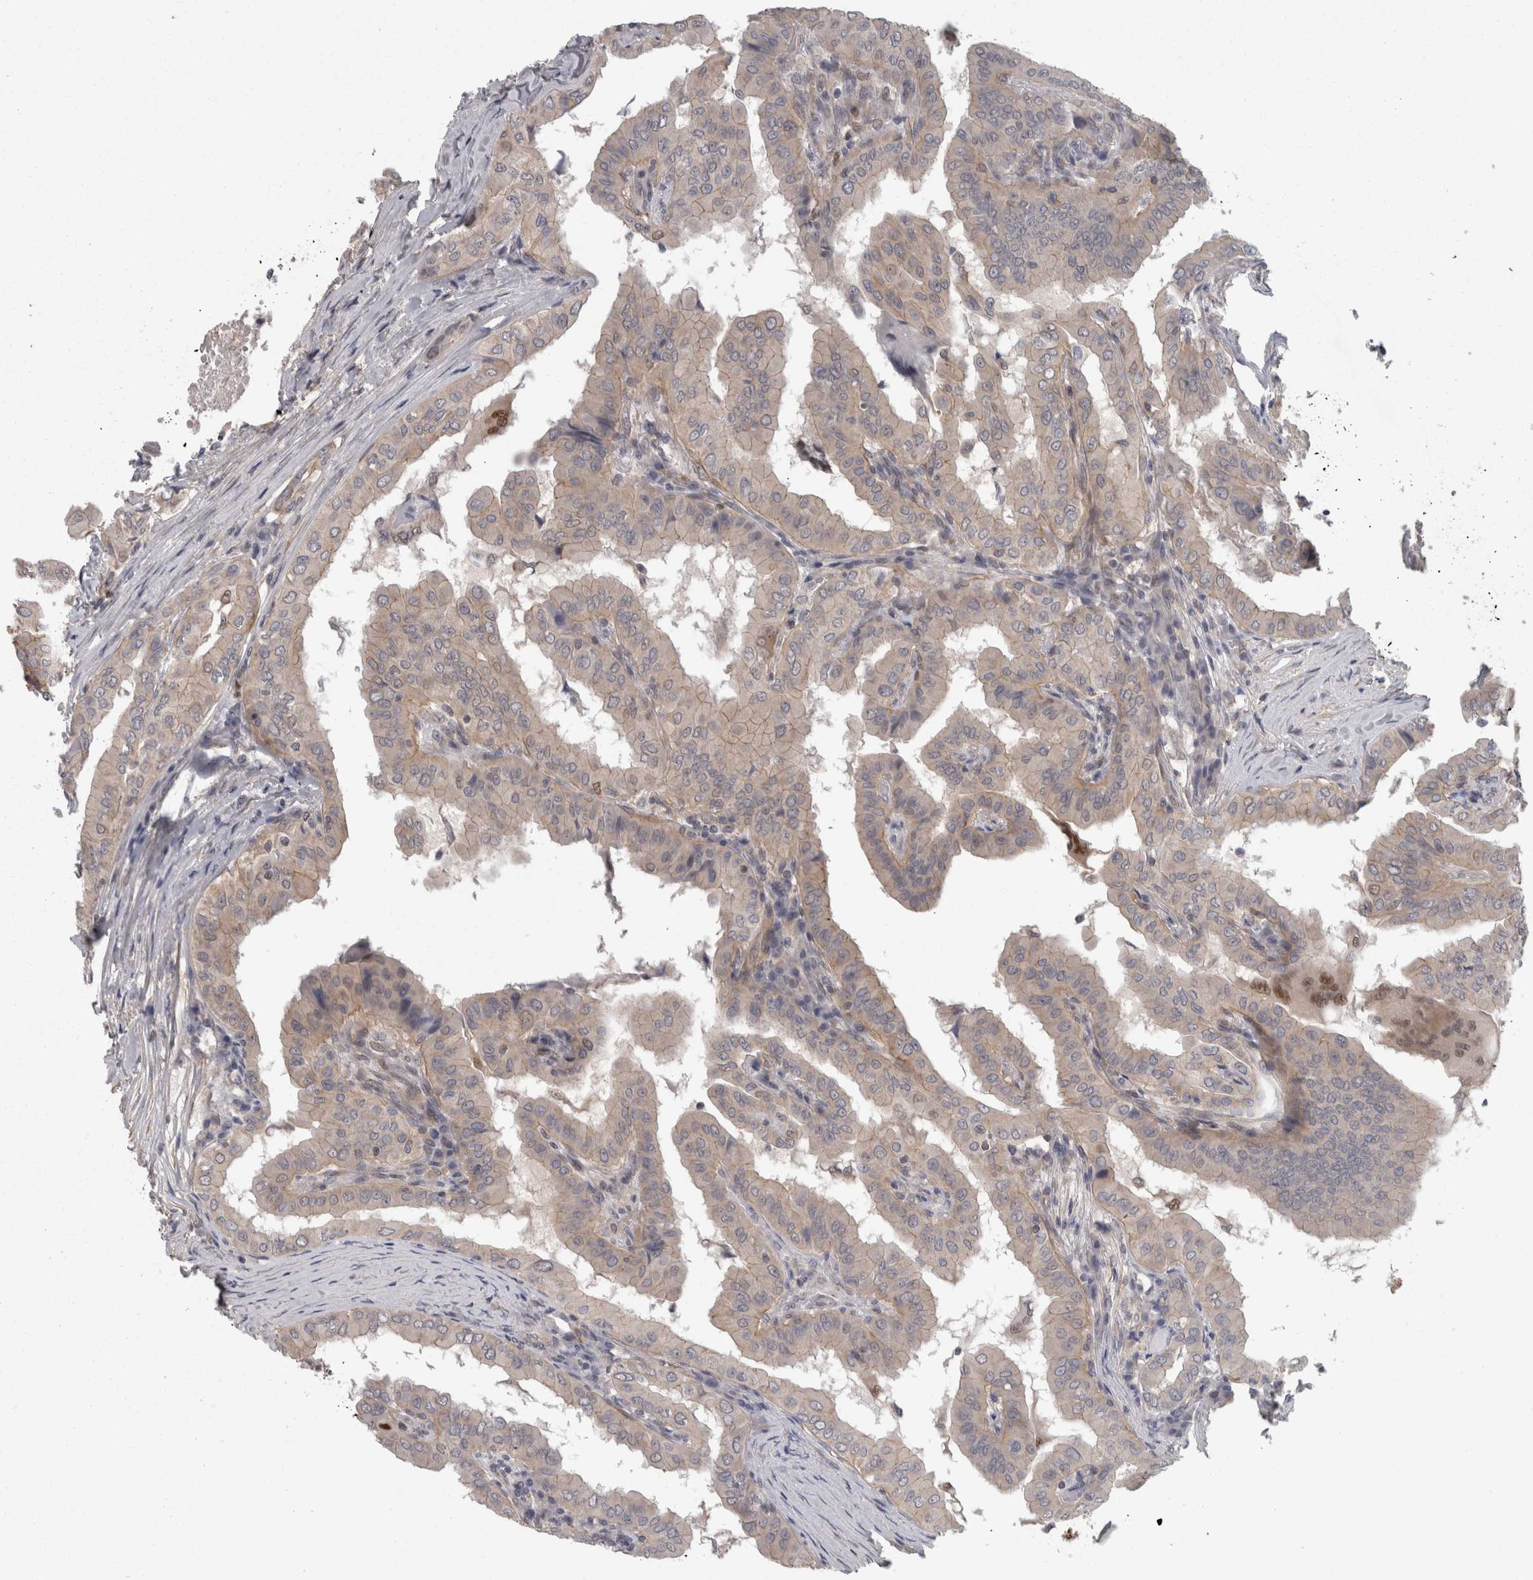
{"staining": {"intensity": "weak", "quantity": "<25%", "location": "cytoplasmic/membranous"}, "tissue": "thyroid cancer", "cell_type": "Tumor cells", "image_type": "cancer", "snomed": [{"axis": "morphology", "description": "Papillary adenocarcinoma, NOS"}, {"axis": "topography", "description": "Thyroid gland"}], "caption": "The micrograph displays no significant expression in tumor cells of papillary adenocarcinoma (thyroid). (DAB IHC visualized using brightfield microscopy, high magnification).", "gene": "RMDN1", "patient": {"sex": "male", "age": 33}}